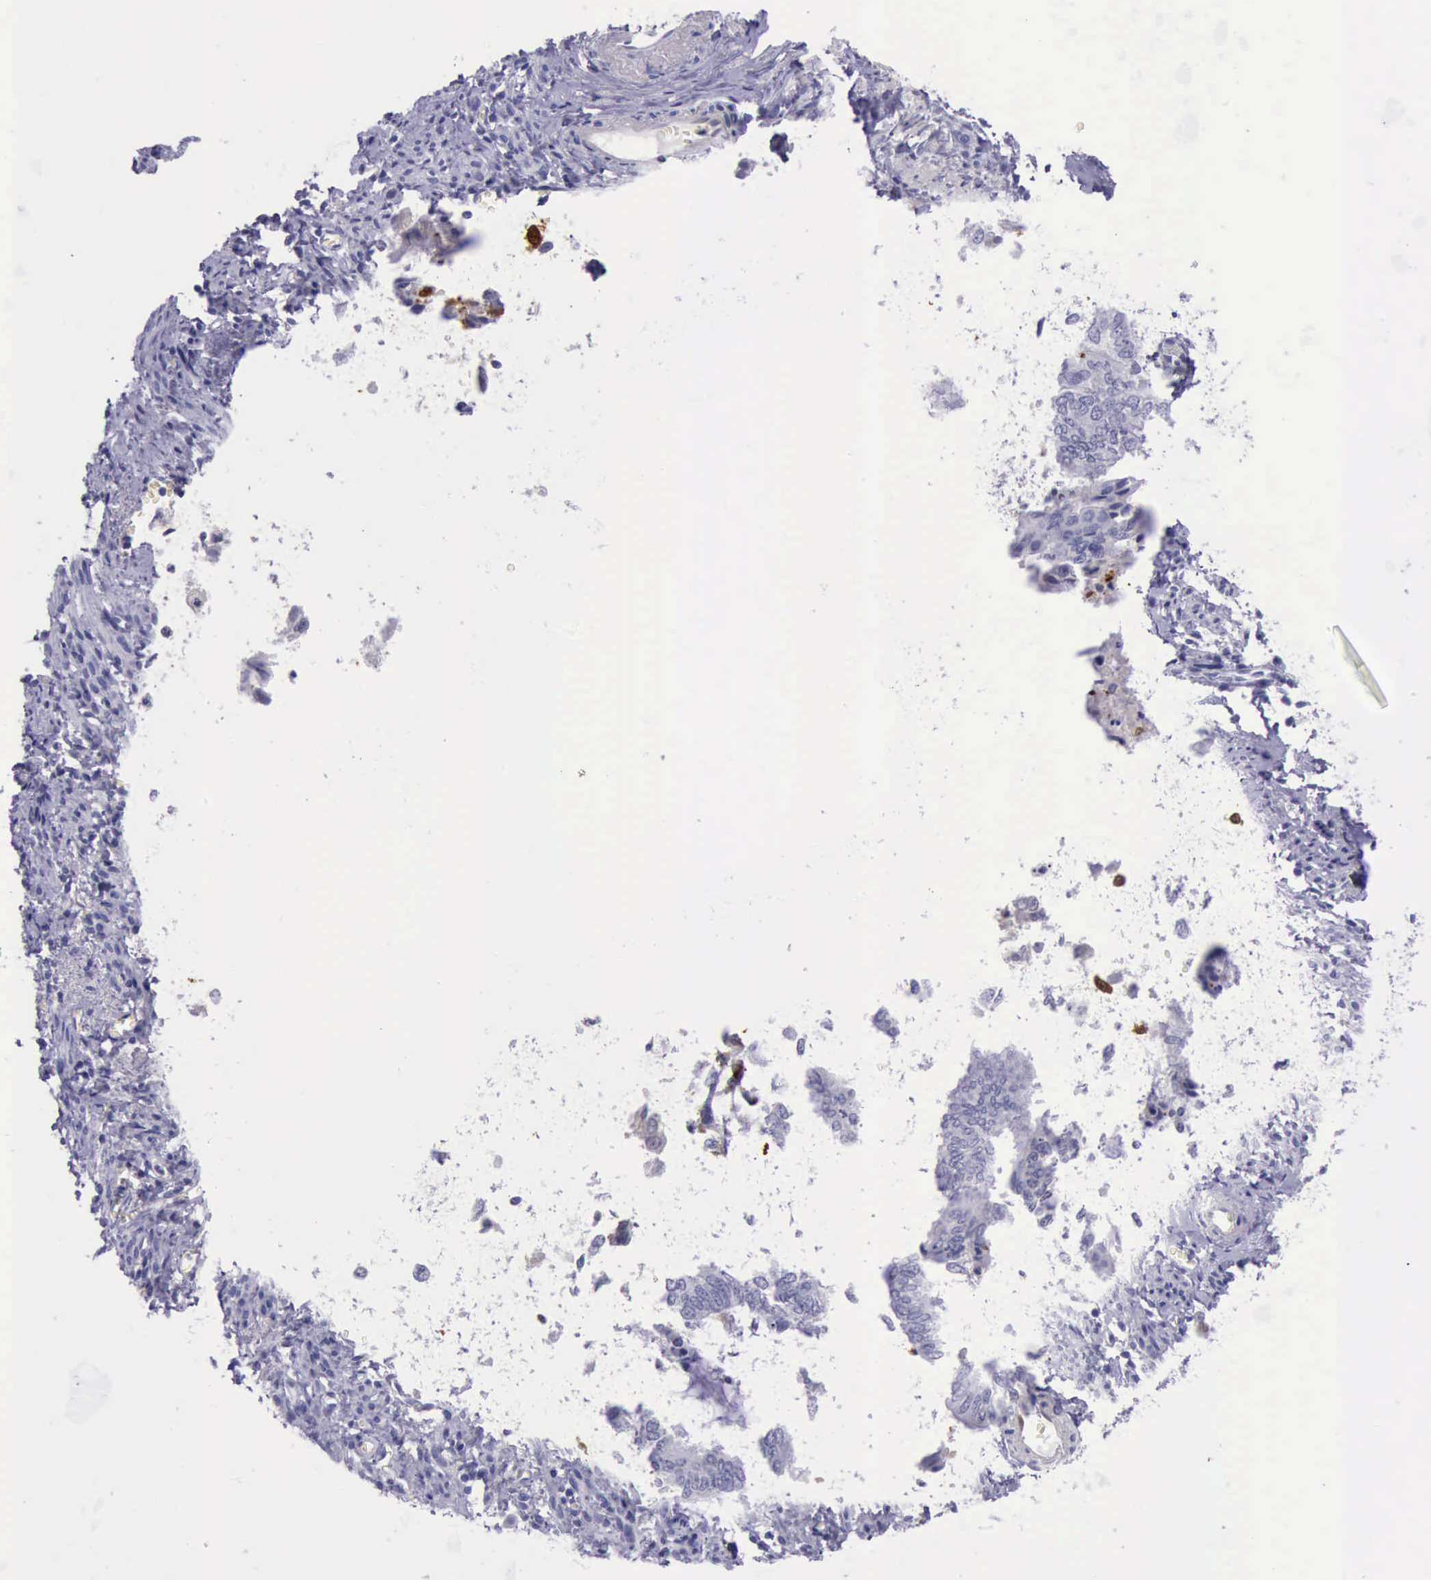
{"staining": {"intensity": "negative", "quantity": "none", "location": "none"}, "tissue": "endometrial cancer", "cell_type": "Tumor cells", "image_type": "cancer", "snomed": [{"axis": "morphology", "description": "Adenocarcinoma, NOS"}, {"axis": "topography", "description": "Endometrium"}], "caption": "Tumor cells show no significant expression in endometrial adenocarcinoma. Nuclei are stained in blue.", "gene": "TYMP", "patient": {"sex": "female", "age": 75}}